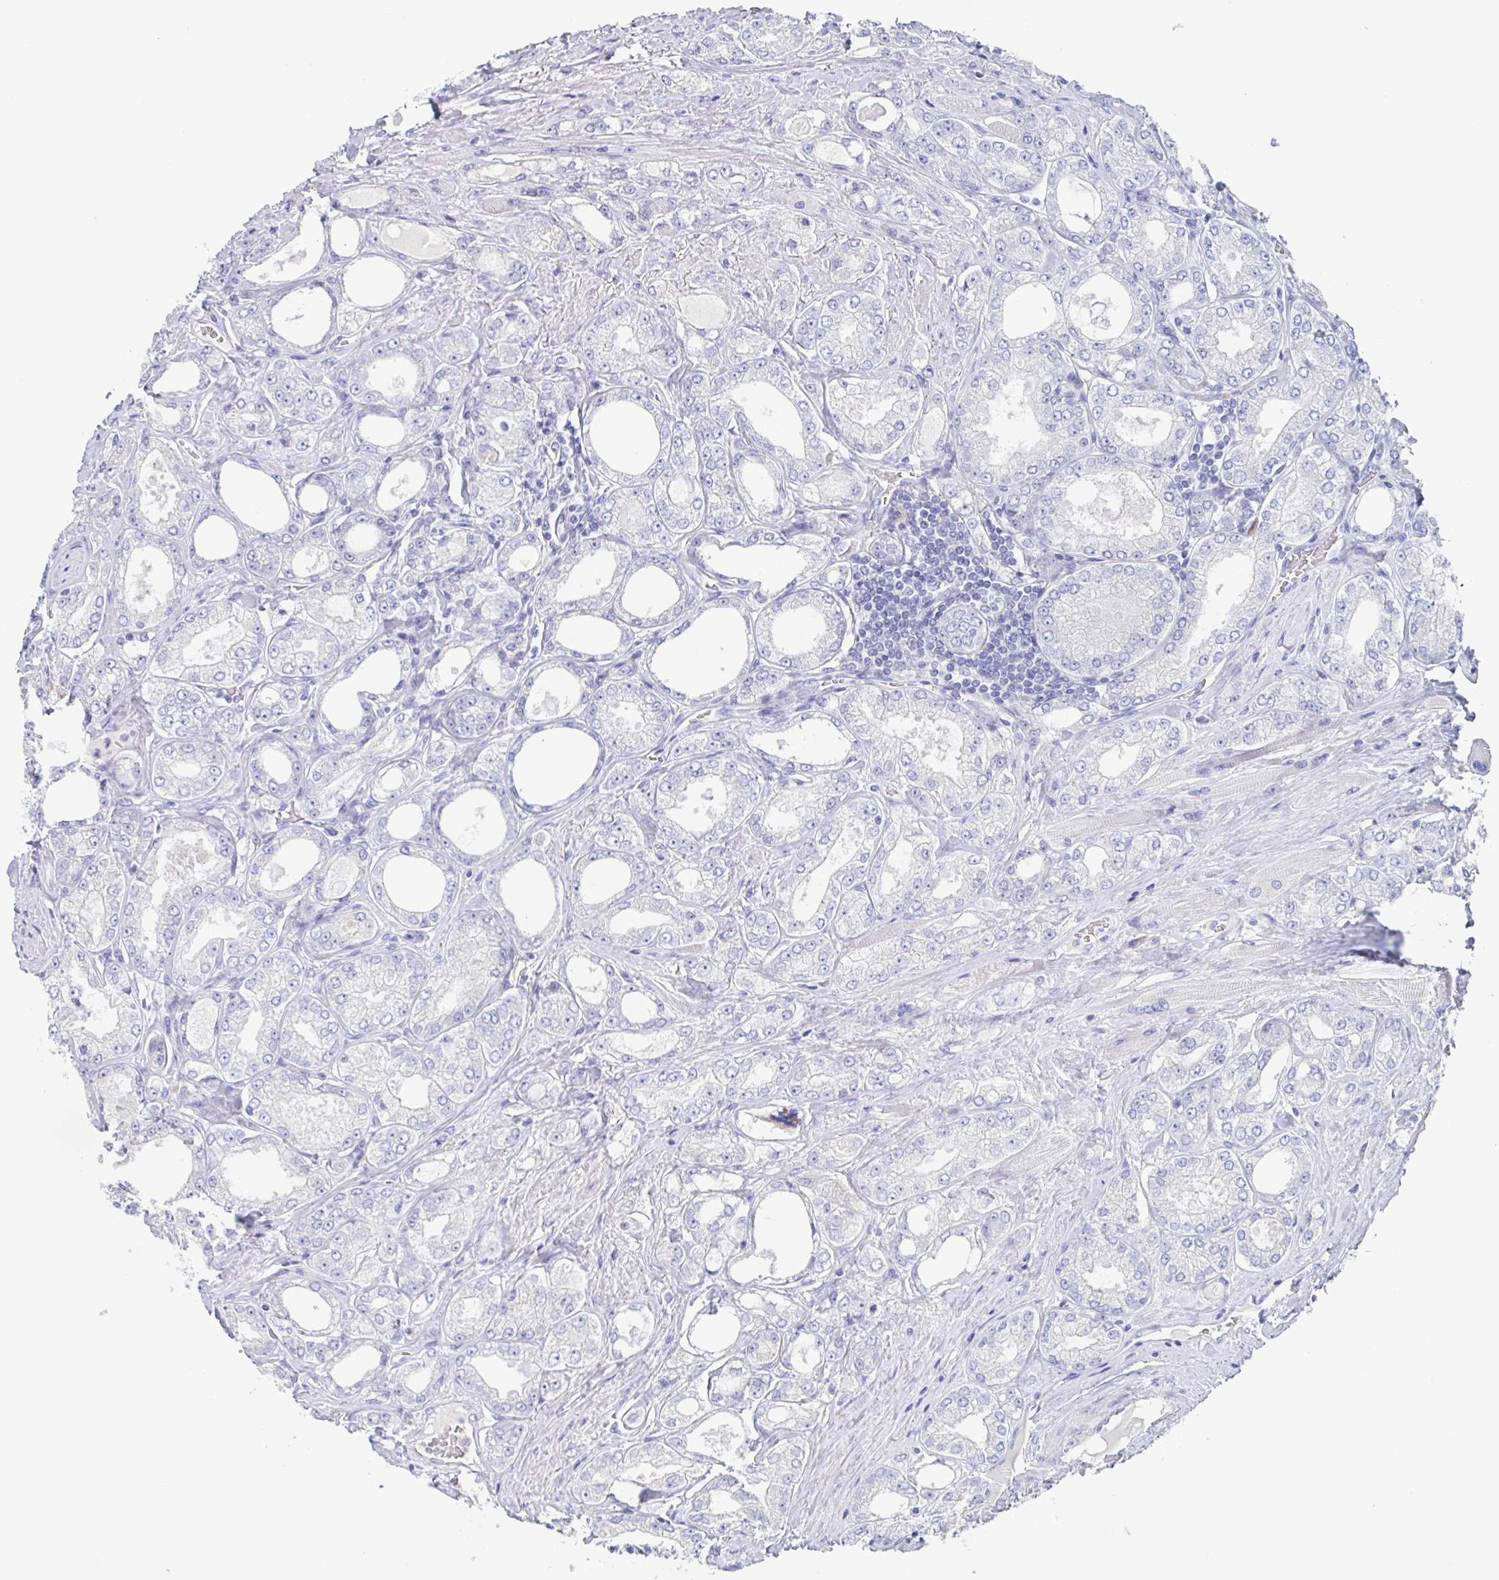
{"staining": {"intensity": "negative", "quantity": "none", "location": "none"}, "tissue": "prostate cancer", "cell_type": "Tumor cells", "image_type": "cancer", "snomed": [{"axis": "morphology", "description": "Adenocarcinoma, High grade"}, {"axis": "topography", "description": "Prostate"}], "caption": "An IHC photomicrograph of prostate adenocarcinoma (high-grade) is shown. There is no staining in tumor cells of prostate adenocarcinoma (high-grade). The staining is performed using DAB (3,3'-diaminobenzidine) brown chromogen with nuclei counter-stained in using hematoxylin.", "gene": "NOXRED1", "patient": {"sex": "male", "age": 68}}